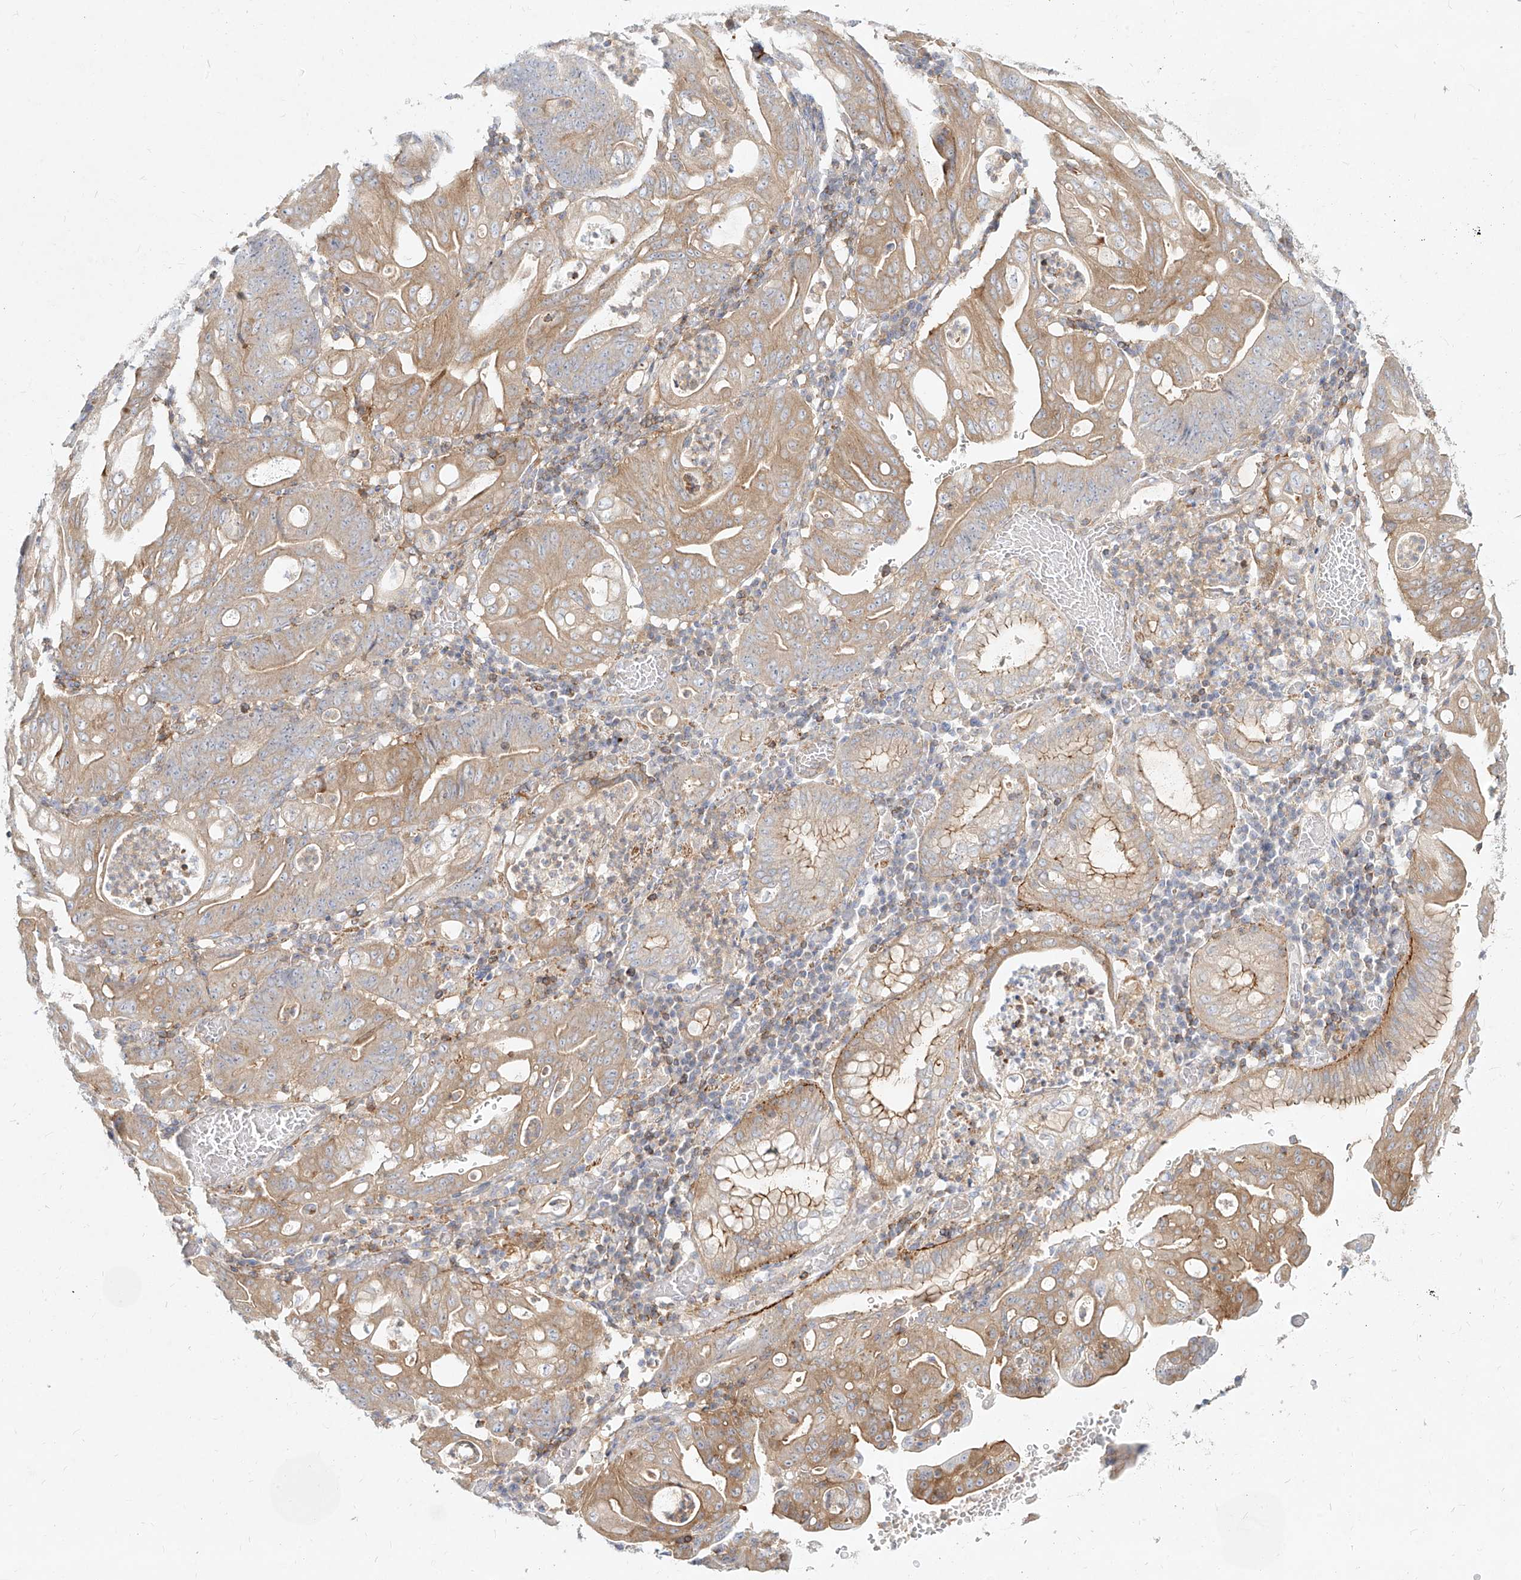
{"staining": {"intensity": "moderate", "quantity": ">75%", "location": "cytoplasmic/membranous"}, "tissue": "stomach cancer", "cell_type": "Tumor cells", "image_type": "cancer", "snomed": [{"axis": "morphology", "description": "Adenocarcinoma, NOS"}, {"axis": "topography", "description": "Stomach"}], "caption": "Moderate cytoplasmic/membranous staining is identified in approximately >75% of tumor cells in stomach cancer (adenocarcinoma).", "gene": "SLC2A12", "patient": {"sex": "female", "age": 73}}